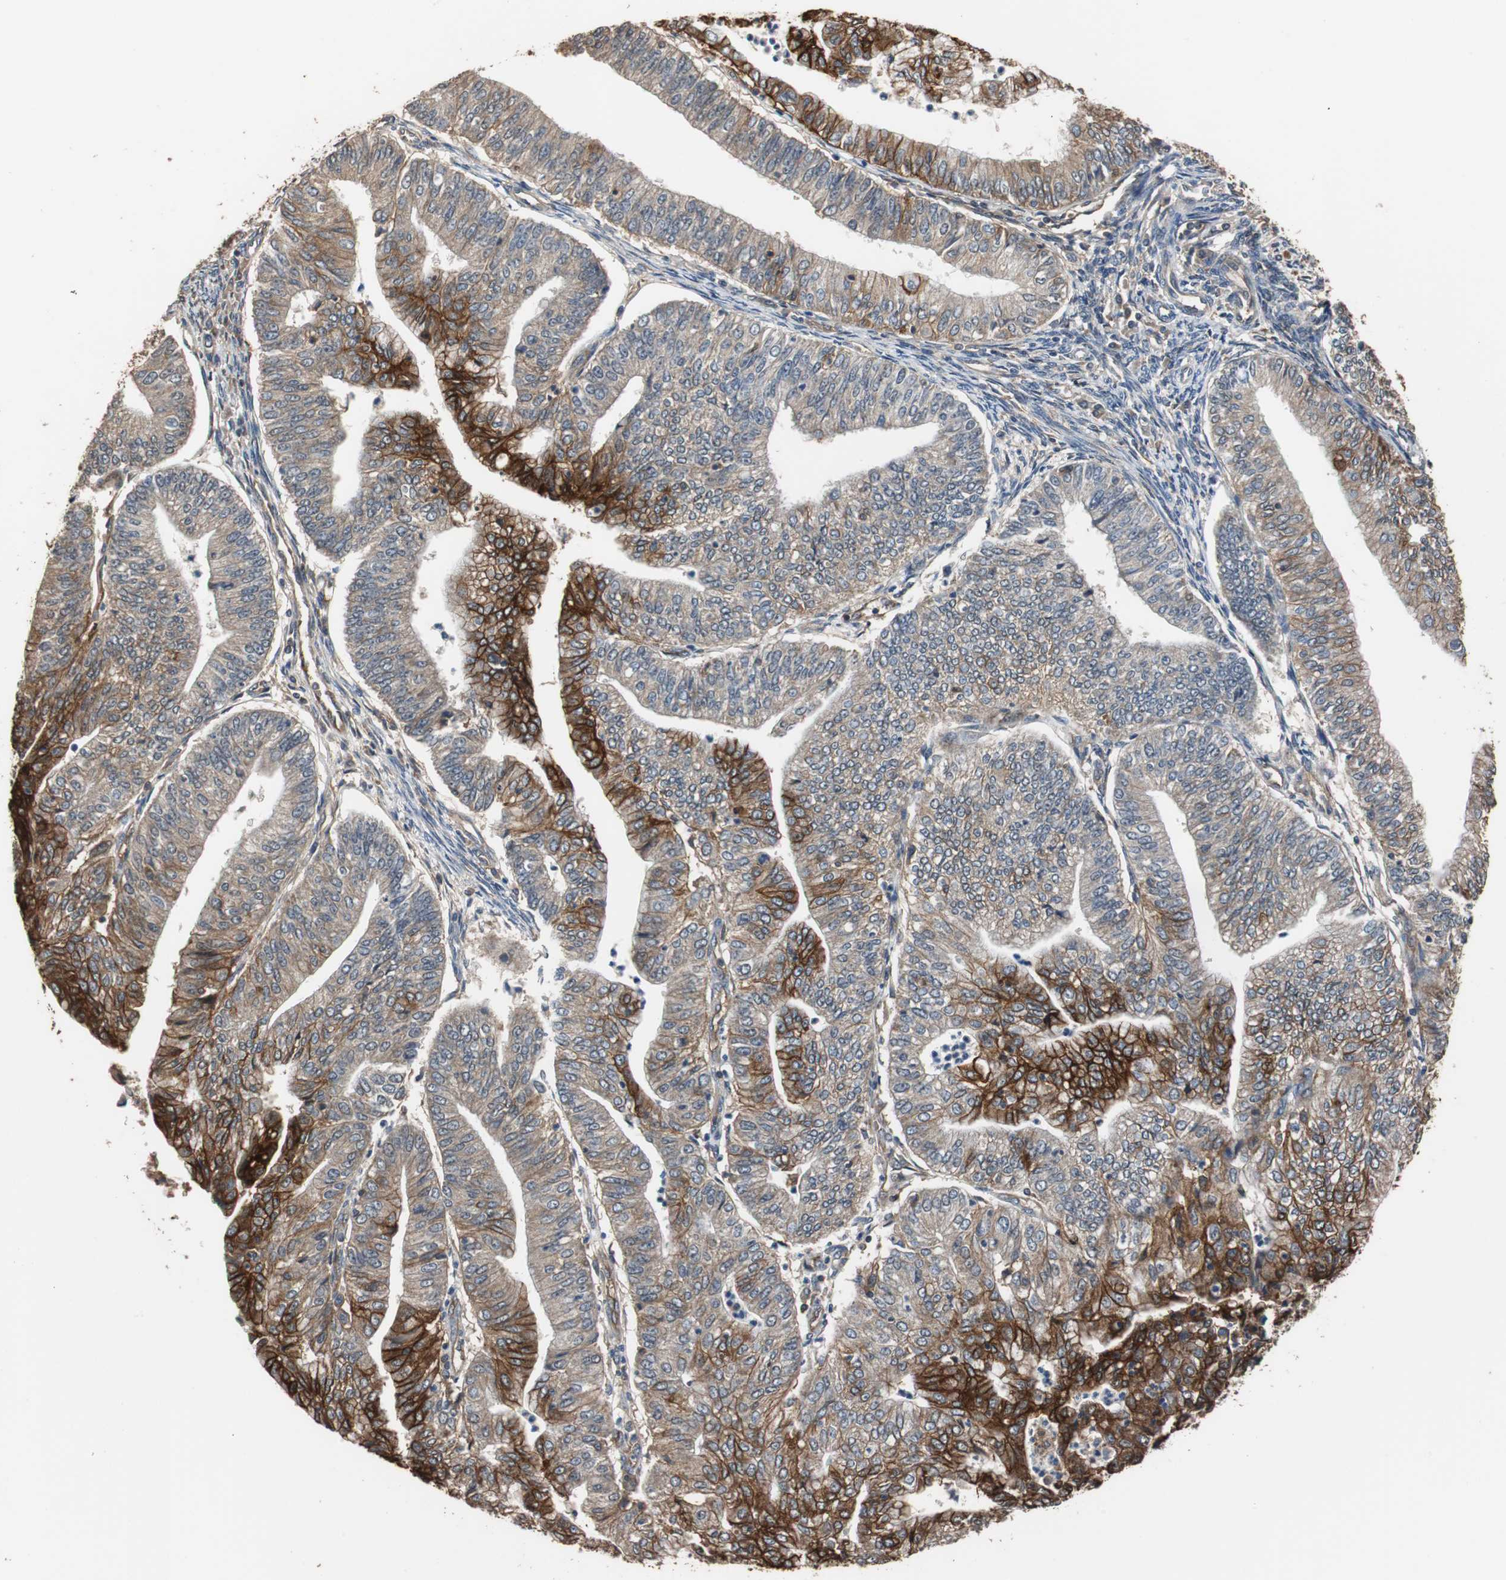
{"staining": {"intensity": "strong", "quantity": ">75%", "location": "cytoplasmic/membranous"}, "tissue": "endometrial cancer", "cell_type": "Tumor cells", "image_type": "cancer", "snomed": [{"axis": "morphology", "description": "Adenocarcinoma, NOS"}, {"axis": "topography", "description": "Endometrium"}], "caption": "Tumor cells display high levels of strong cytoplasmic/membranous positivity in about >75% of cells in endometrial cancer. (Brightfield microscopy of DAB IHC at high magnification).", "gene": "NDRG1", "patient": {"sex": "female", "age": 59}}